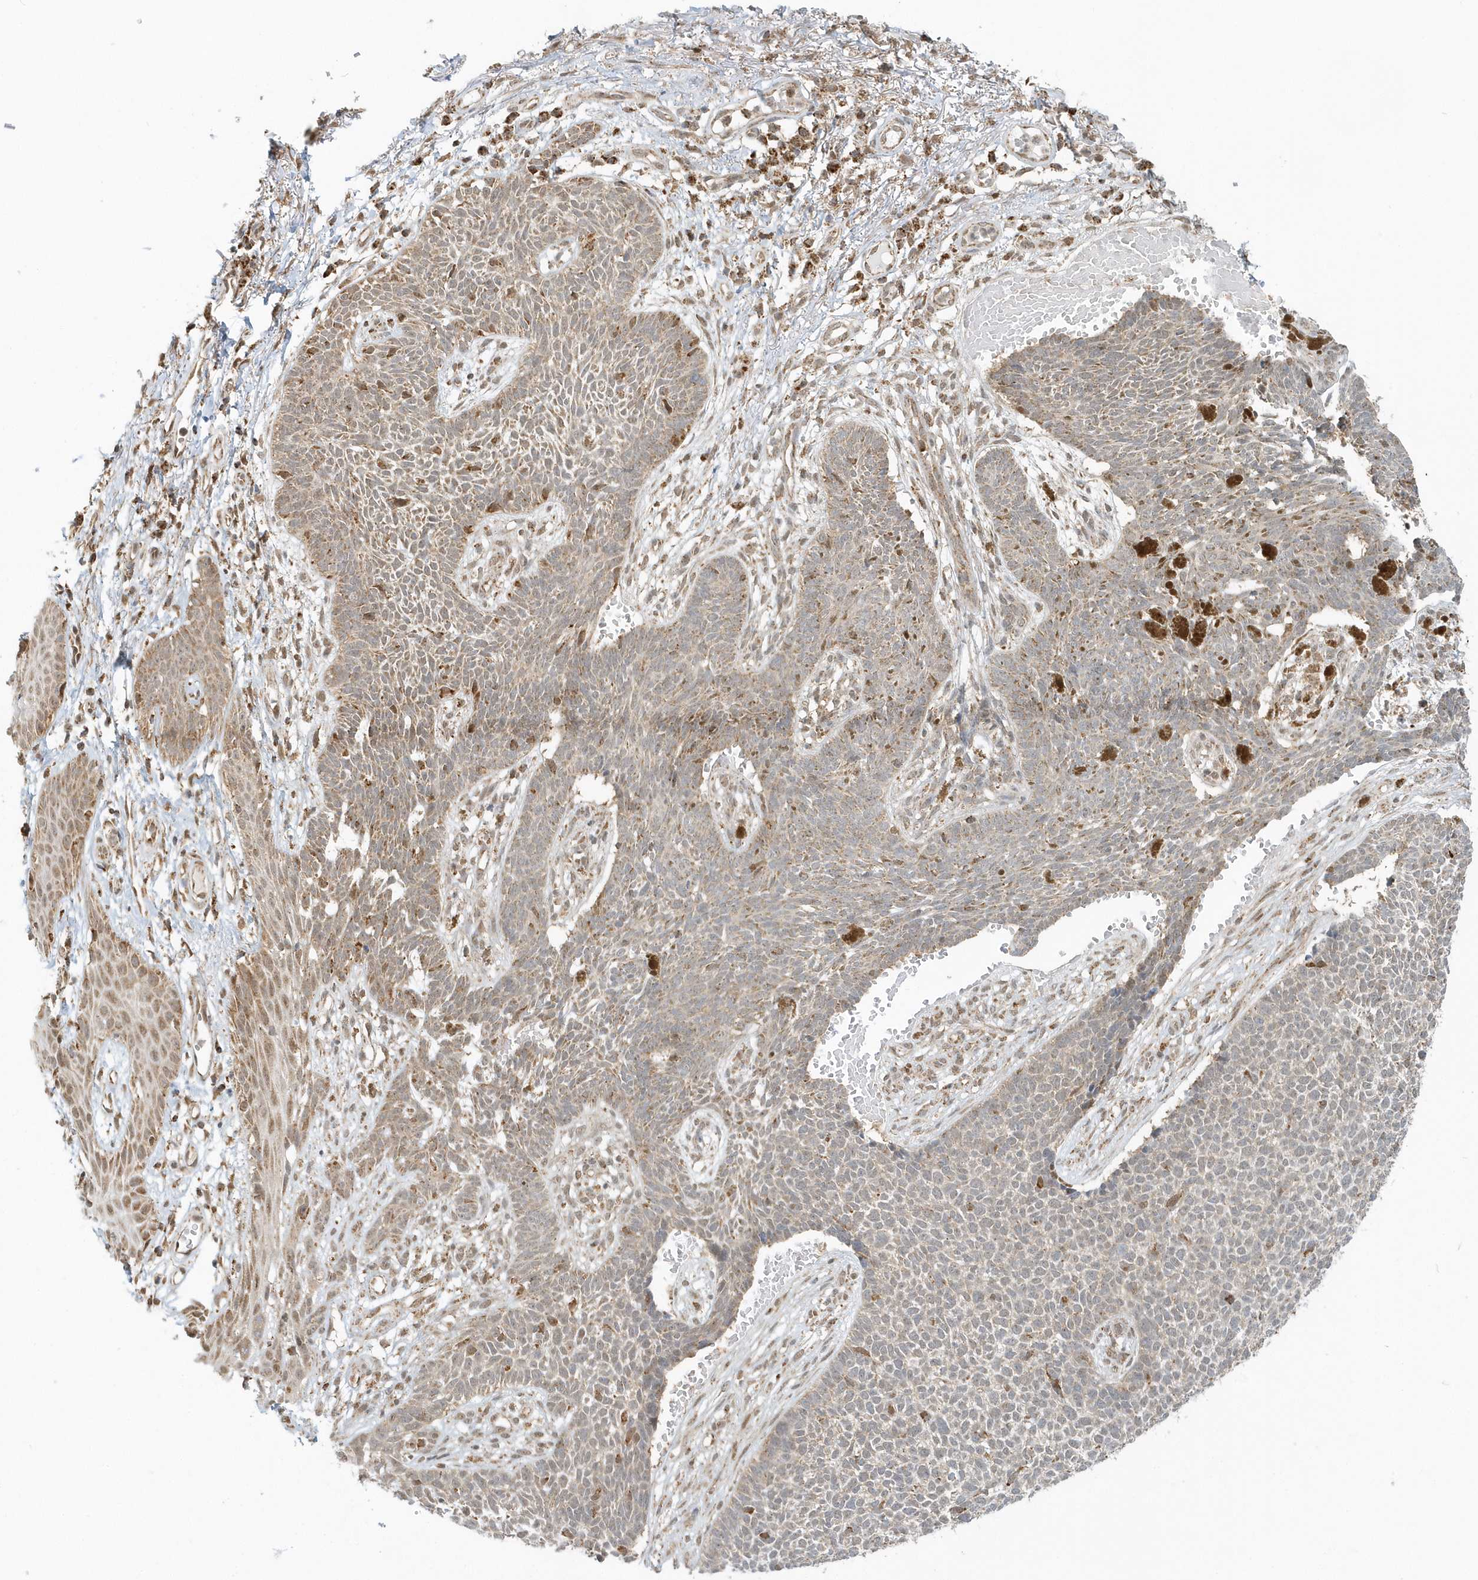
{"staining": {"intensity": "weak", "quantity": "25%-75%", "location": "cytoplasmic/membranous"}, "tissue": "skin cancer", "cell_type": "Tumor cells", "image_type": "cancer", "snomed": [{"axis": "morphology", "description": "Basal cell carcinoma"}, {"axis": "topography", "description": "Skin"}], "caption": "Weak cytoplasmic/membranous protein staining is identified in about 25%-75% of tumor cells in skin basal cell carcinoma. (IHC, brightfield microscopy, high magnification).", "gene": "PSMD6", "patient": {"sex": "female", "age": 84}}